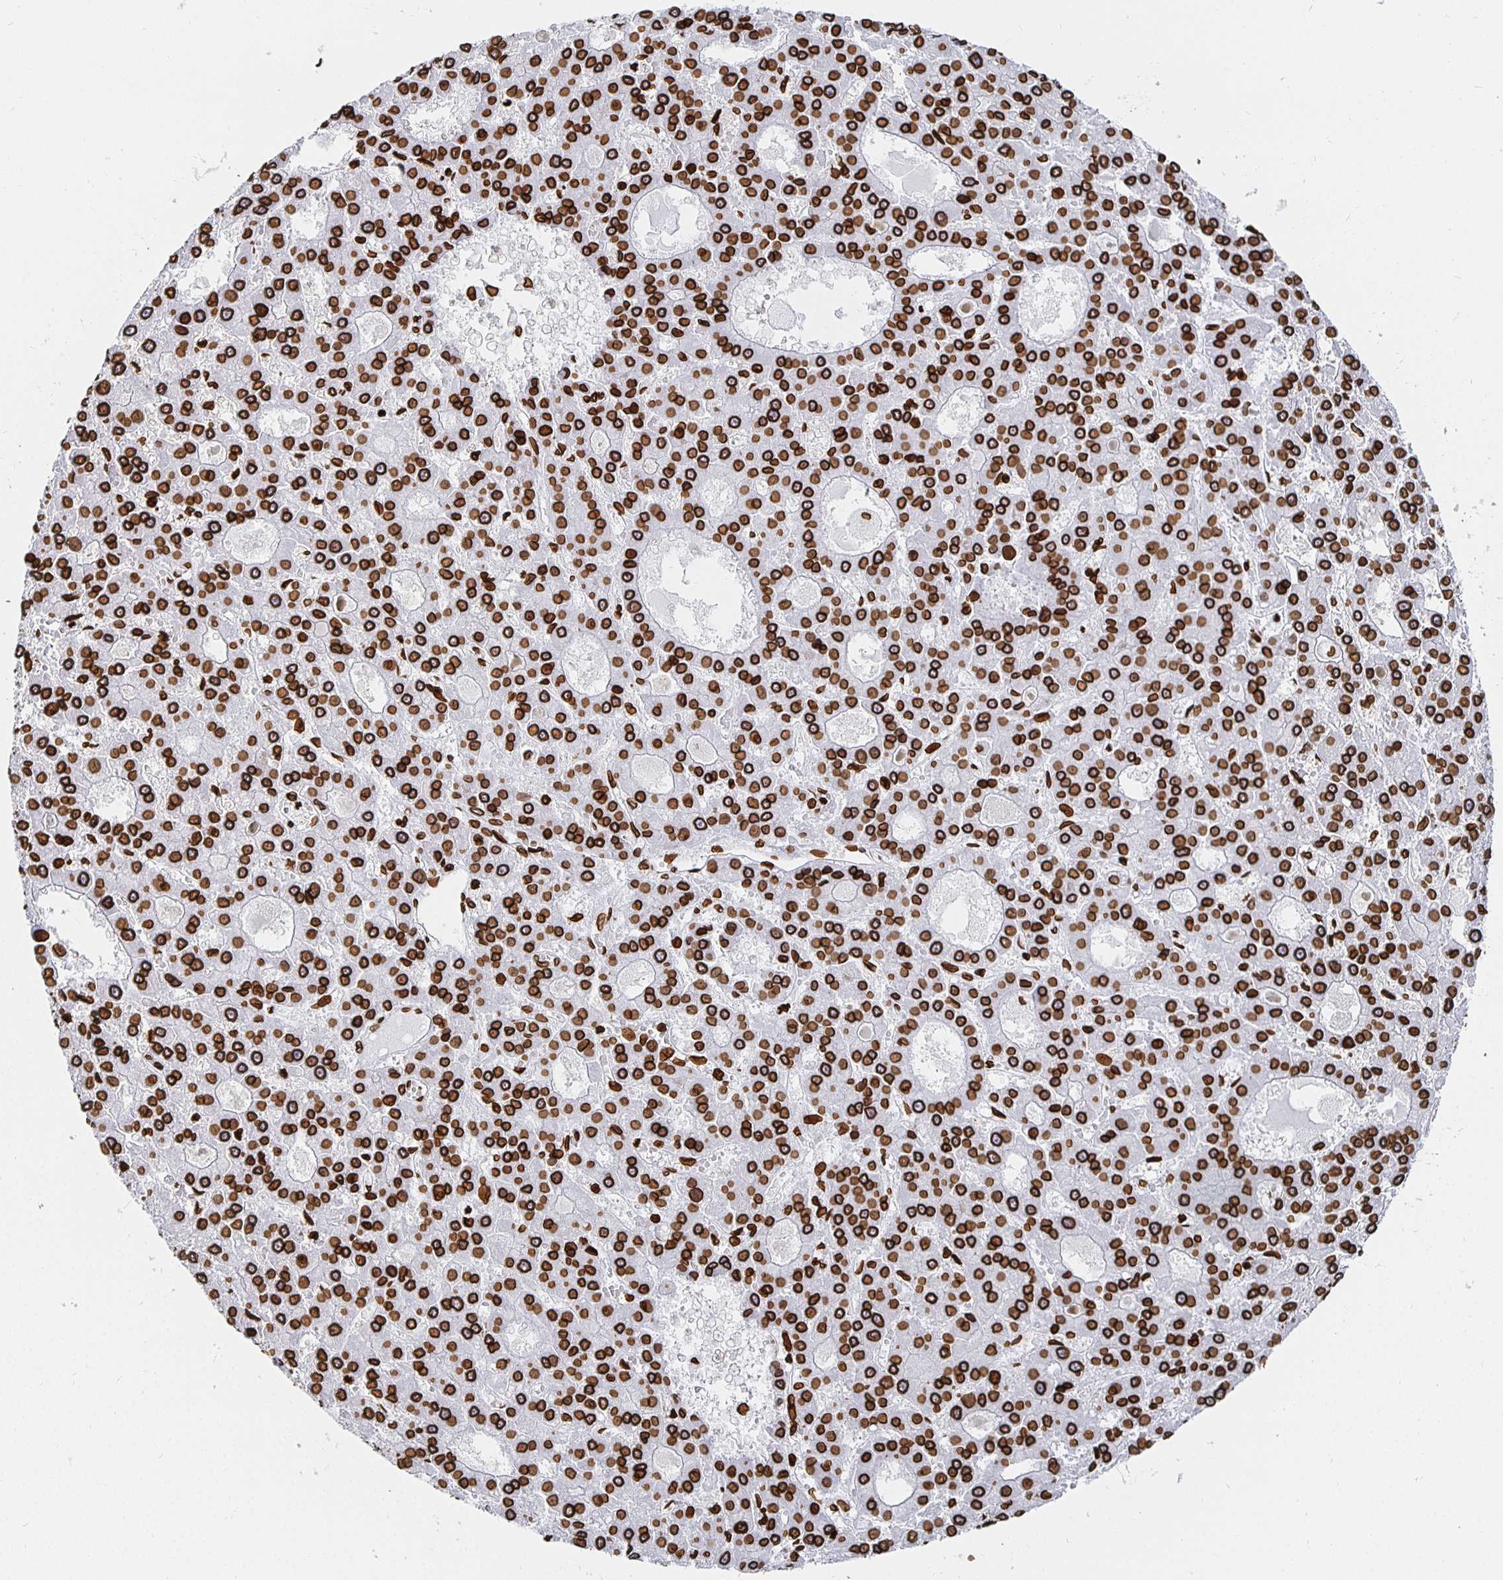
{"staining": {"intensity": "strong", "quantity": ">75%", "location": "cytoplasmic/membranous,nuclear"}, "tissue": "liver cancer", "cell_type": "Tumor cells", "image_type": "cancer", "snomed": [{"axis": "morphology", "description": "Carcinoma, Hepatocellular, NOS"}, {"axis": "topography", "description": "Liver"}], "caption": "Immunohistochemical staining of human liver cancer exhibits high levels of strong cytoplasmic/membranous and nuclear protein expression in approximately >75% of tumor cells. Nuclei are stained in blue.", "gene": "LMNB1", "patient": {"sex": "male", "age": 70}}